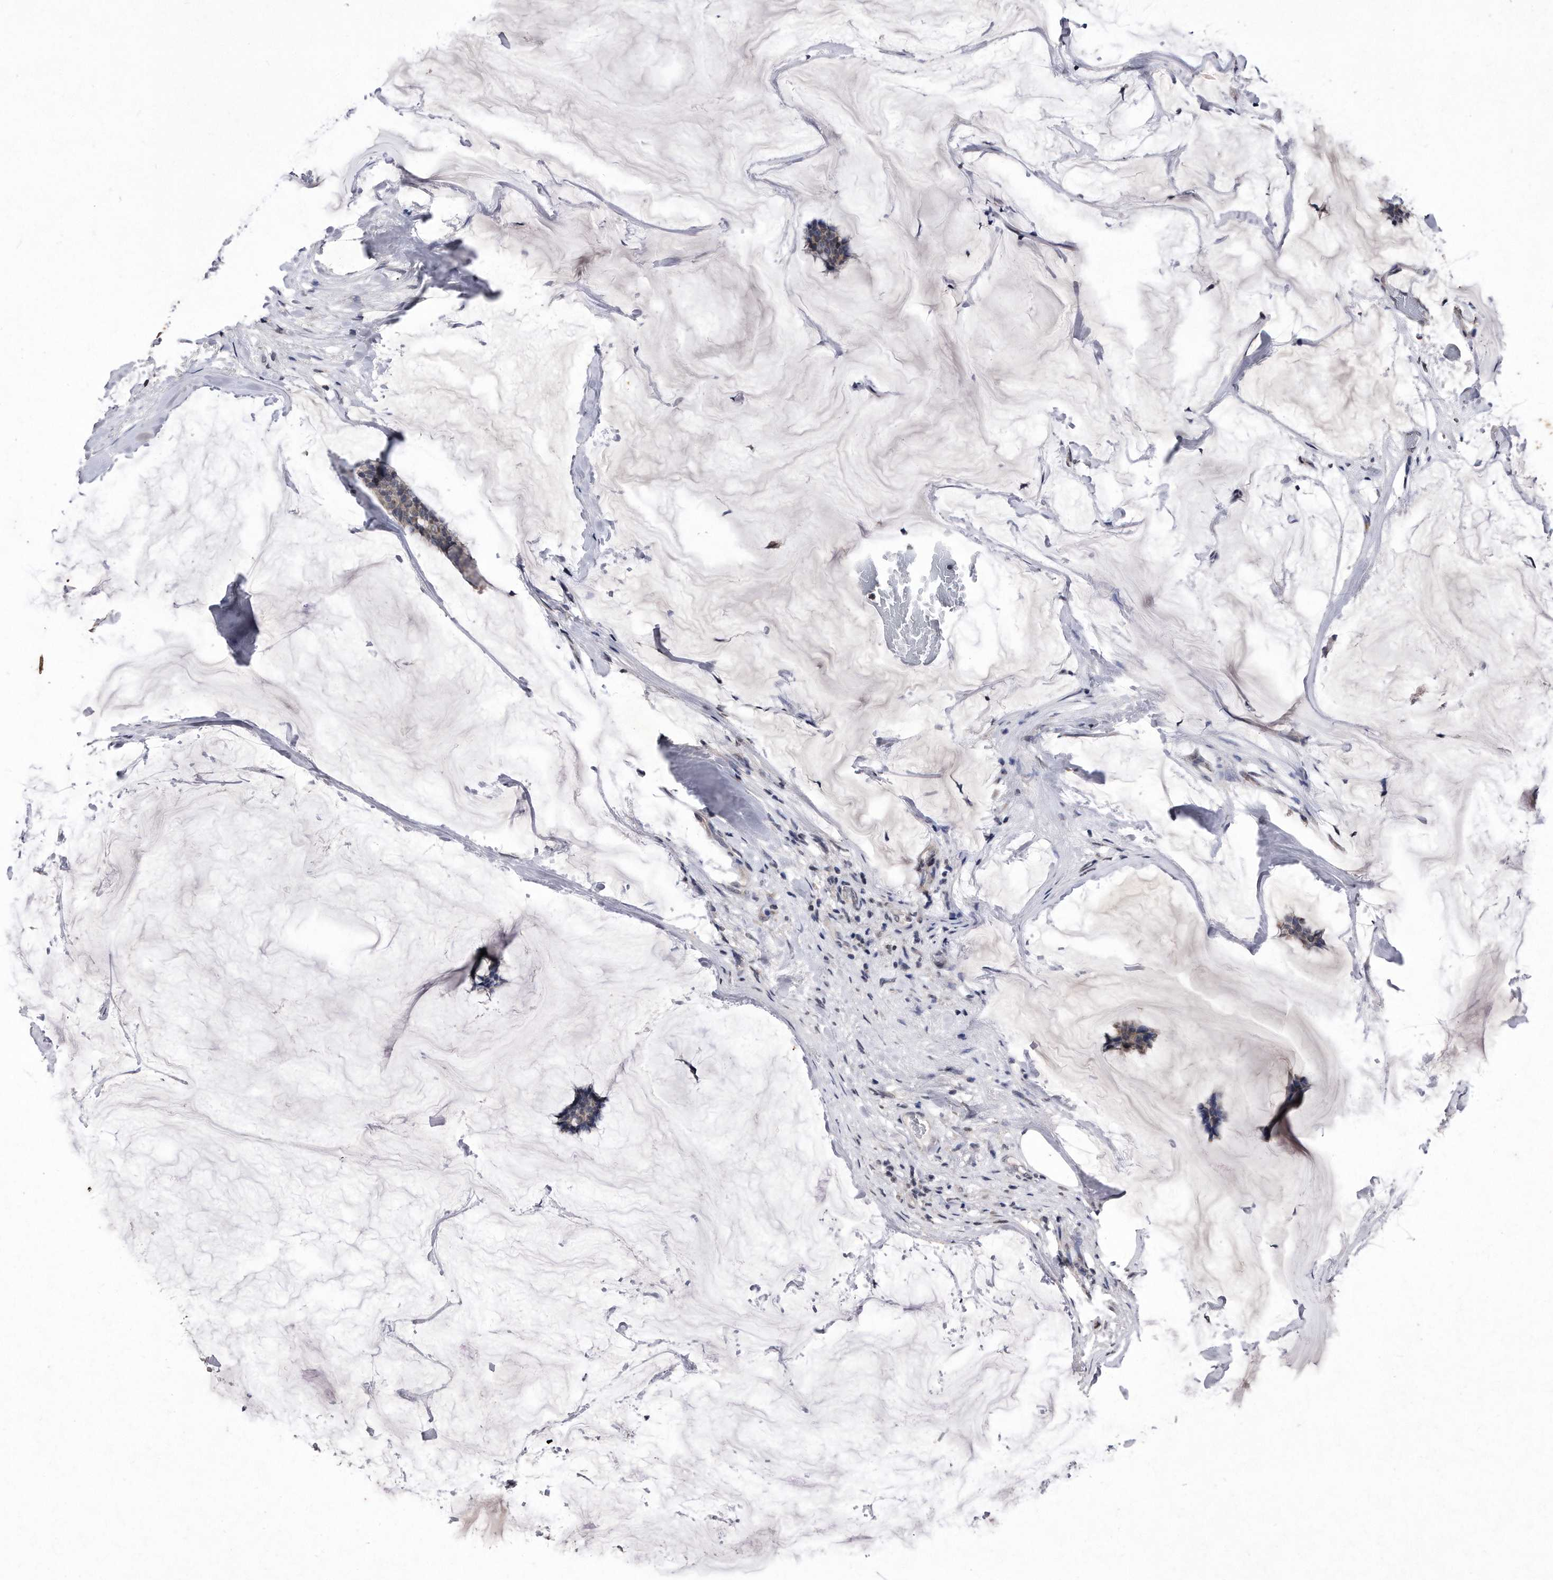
{"staining": {"intensity": "negative", "quantity": "none", "location": "none"}, "tissue": "breast cancer", "cell_type": "Tumor cells", "image_type": "cancer", "snomed": [{"axis": "morphology", "description": "Duct carcinoma"}, {"axis": "topography", "description": "Breast"}], "caption": "The photomicrograph exhibits no staining of tumor cells in breast cancer.", "gene": "DAB1", "patient": {"sex": "female", "age": 93}}